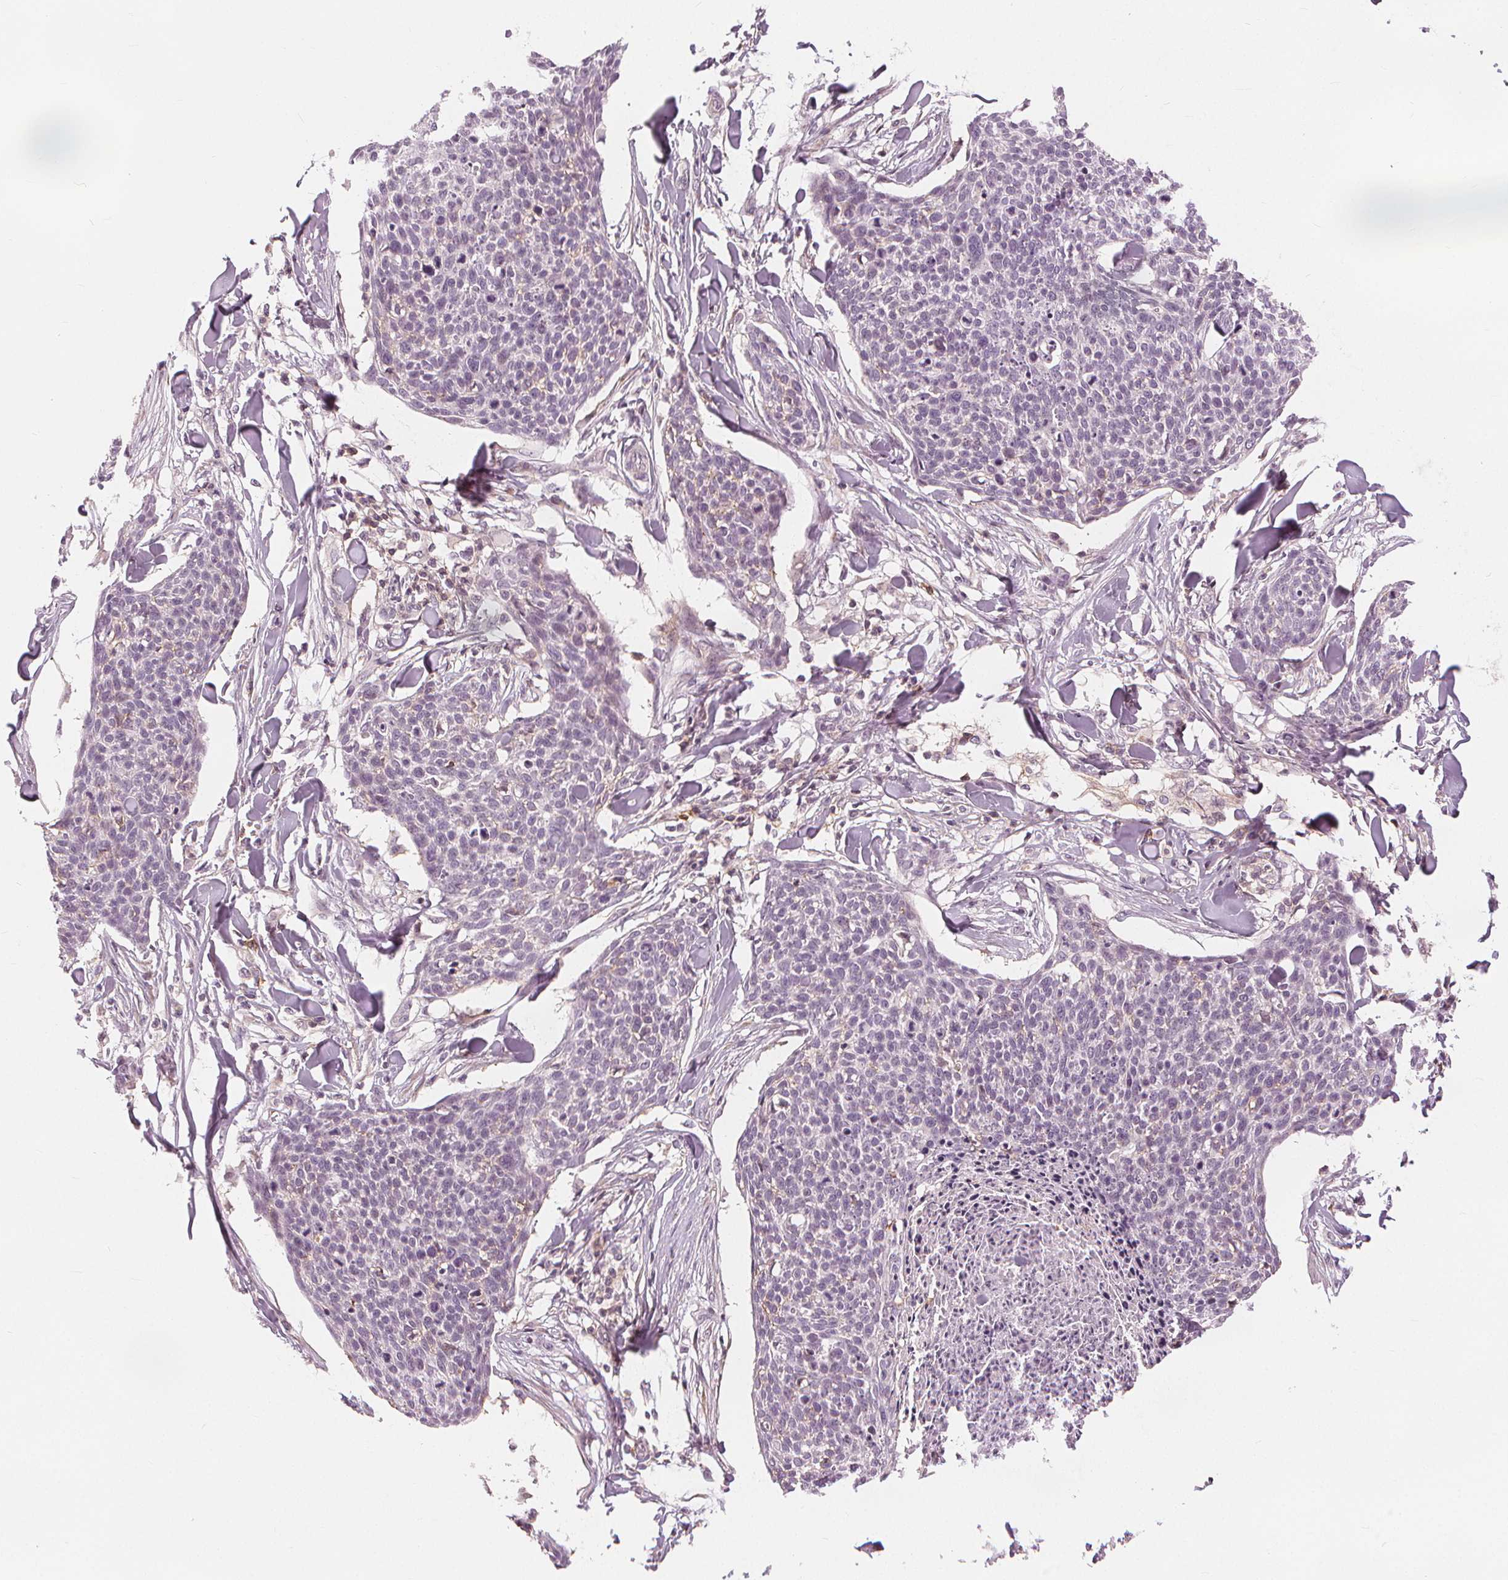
{"staining": {"intensity": "negative", "quantity": "none", "location": "none"}, "tissue": "skin cancer", "cell_type": "Tumor cells", "image_type": "cancer", "snomed": [{"axis": "morphology", "description": "Squamous cell carcinoma, NOS"}, {"axis": "topography", "description": "Skin"}, {"axis": "topography", "description": "Vulva"}], "caption": "Immunohistochemical staining of skin squamous cell carcinoma displays no significant expression in tumor cells.", "gene": "SLC34A1", "patient": {"sex": "female", "age": 75}}